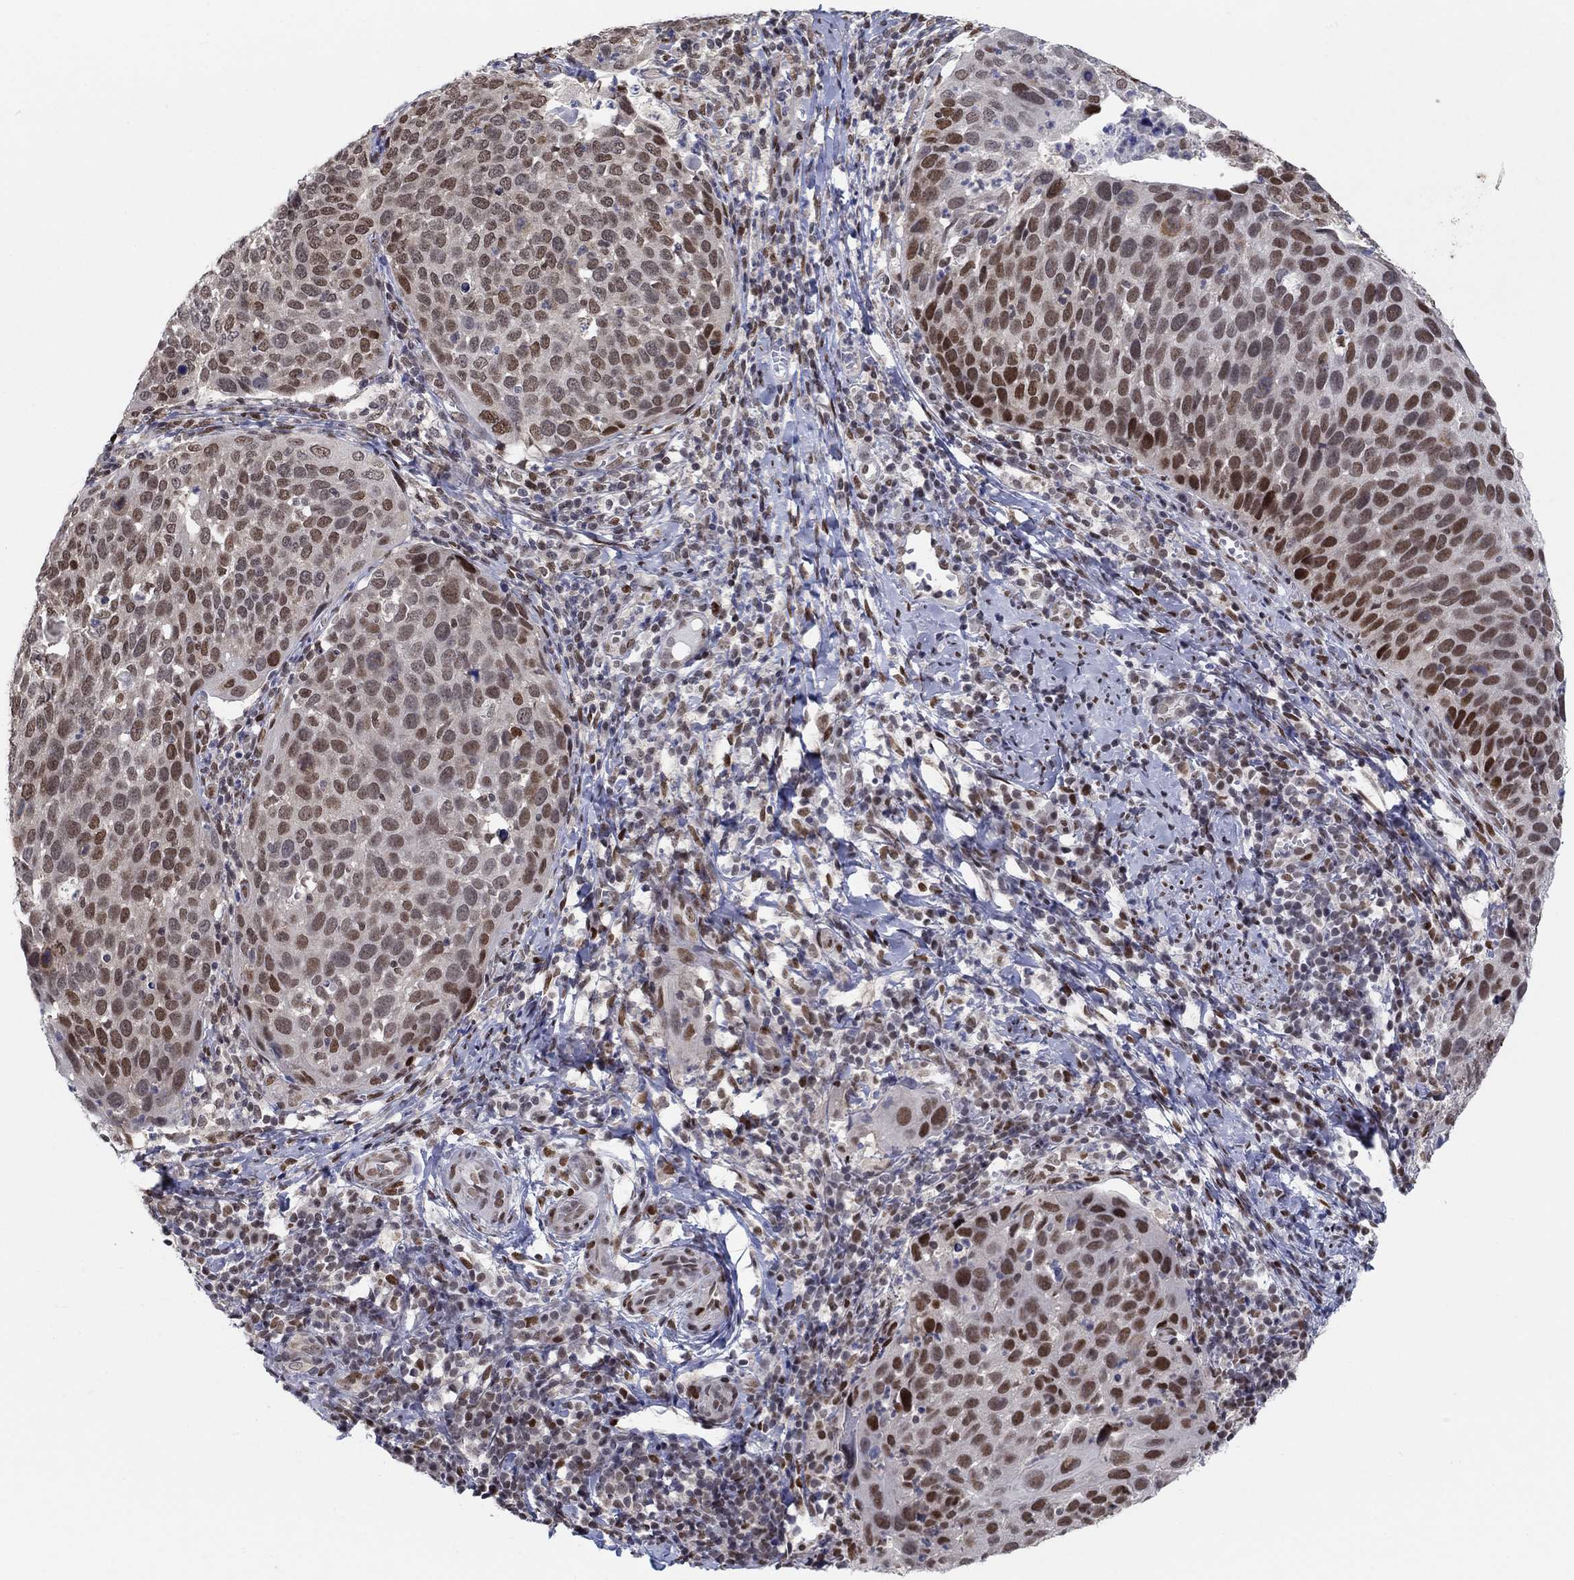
{"staining": {"intensity": "strong", "quantity": "<25%", "location": "nuclear"}, "tissue": "cervical cancer", "cell_type": "Tumor cells", "image_type": "cancer", "snomed": [{"axis": "morphology", "description": "Squamous cell carcinoma, NOS"}, {"axis": "topography", "description": "Cervix"}], "caption": "Immunohistochemical staining of cervical squamous cell carcinoma reveals strong nuclear protein staining in about <25% of tumor cells. (DAB IHC with brightfield microscopy, high magnification).", "gene": "CENPE", "patient": {"sex": "female", "age": 54}}